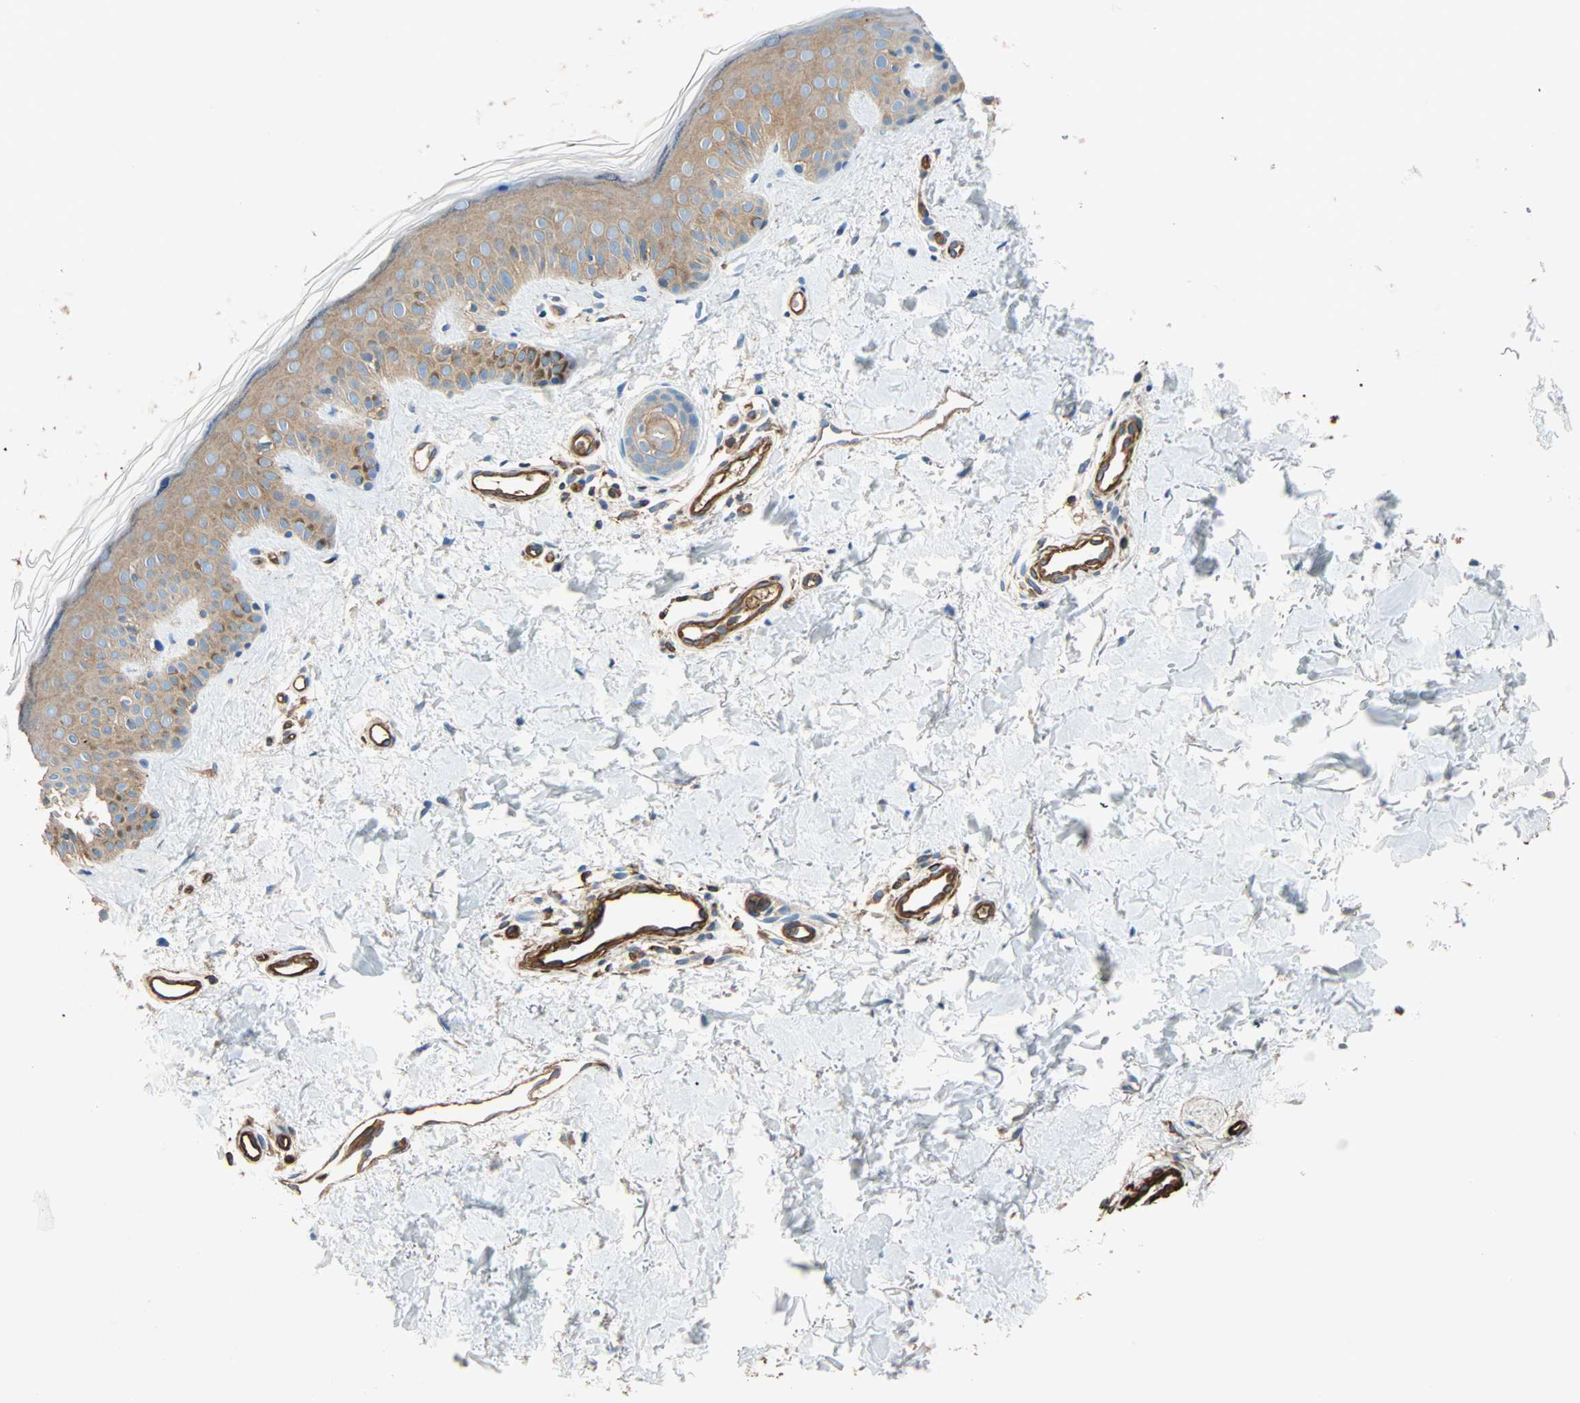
{"staining": {"intensity": "negative", "quantity": "none", "location": "none"}, "tissue": "skin", "cell_type": "Fibroblasts", "image_type": "normal", "snomed": [{"axis": "morphology", "description": "Normal tissue, NOS"}, {"axis": "topography", "description": "Skin"}], "caption": "Immunohistochemical staining of unremarkable skin demonstrates no significant staining in fibroblasts. Brightfield microscopy of immunohistochemistry (IHC) stained with DAB (brown) and hematoxylin (blue), captured at high magnification.", "gene": "GALNT10", "patient": {"sex": "male", "age": 67}}